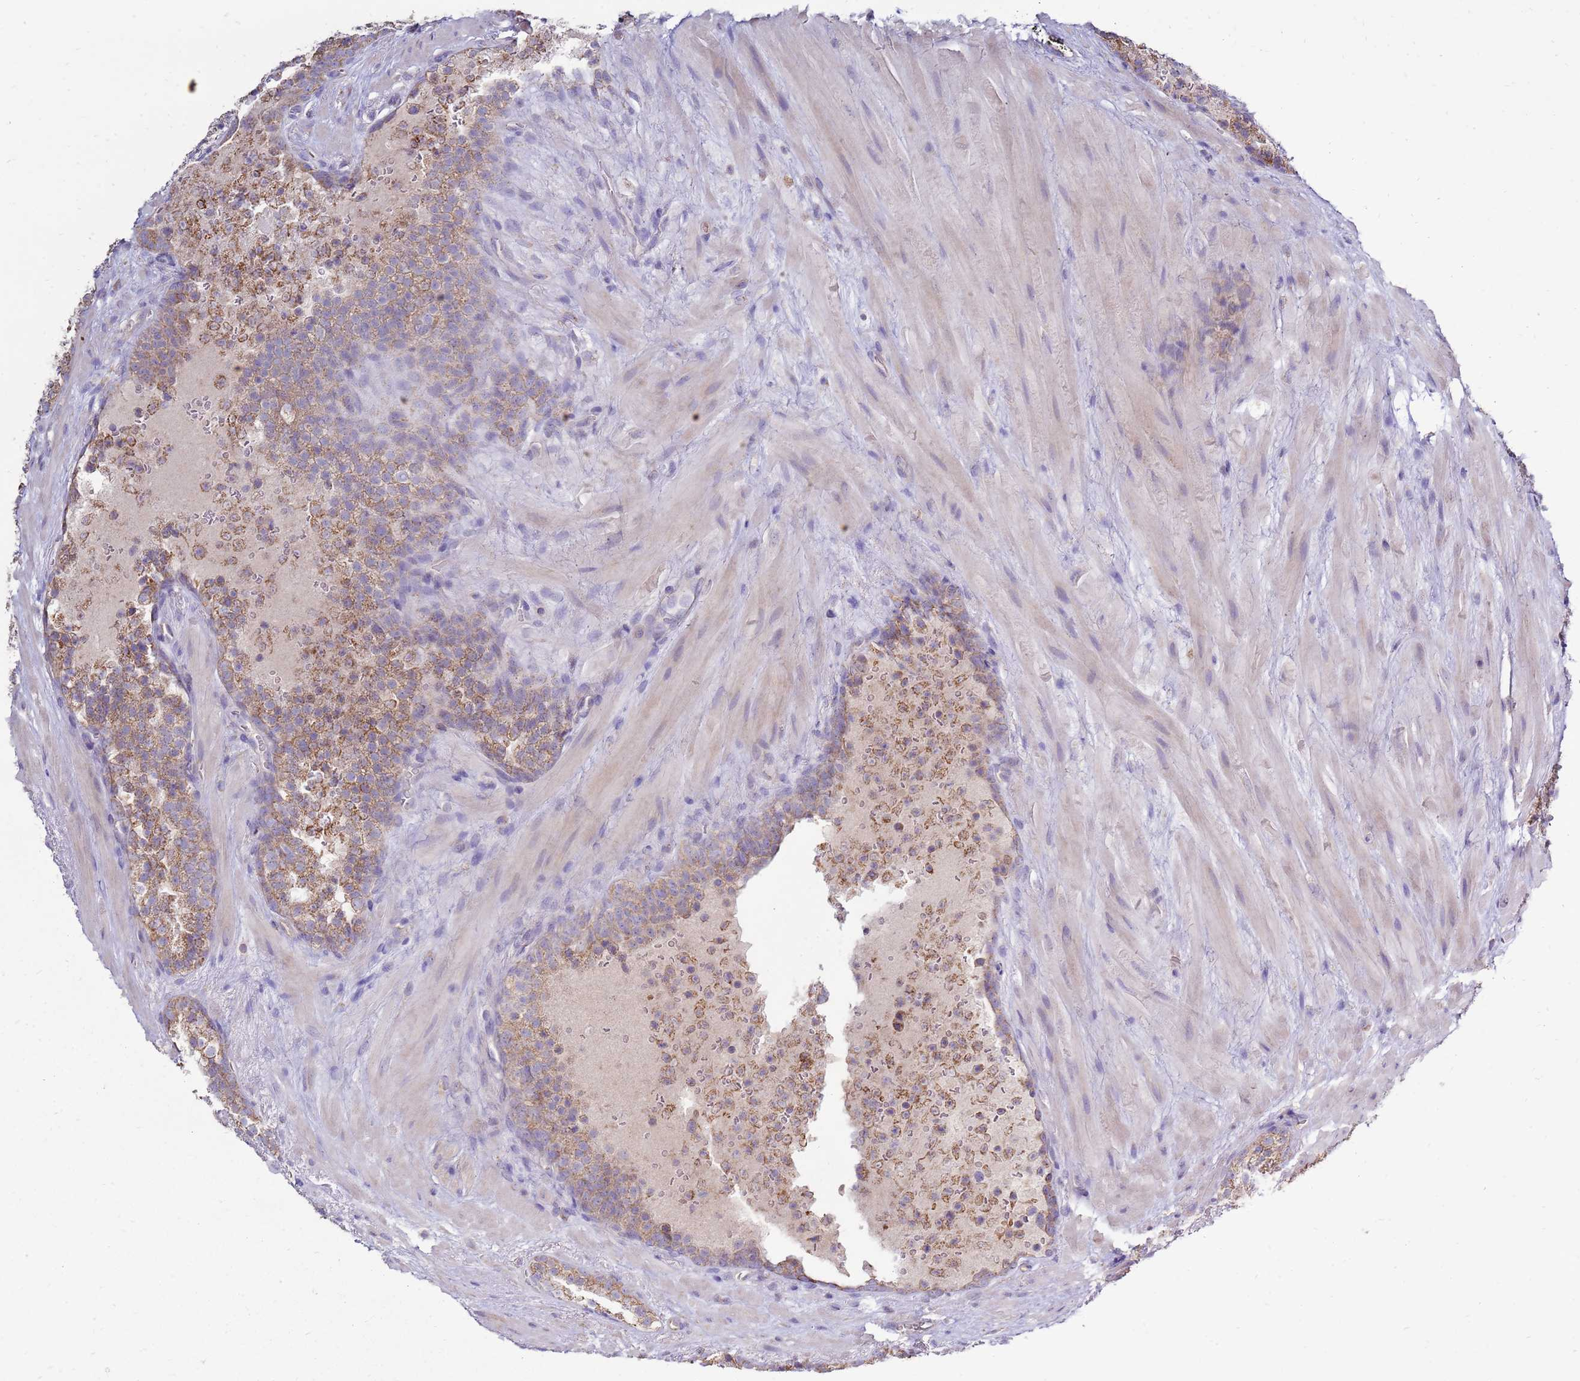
{"staining": {"intensity": "moderate", "quantity": ">75%", "location": "cytoplasmic/membranous"}, "tissue": "prostate cancer", "cell_type": "Tumor cells", "image_type": "cancer", "snomed": [{"axis": "morphology", "description": "Adenocarcinoma, High grade"}, {"axis": "topography", "description": "Prostate"}], "caption": "The immunohistochemical stain labels moderate cytoplasmic/membranous positivity in tumor cells of prostate cancer tissue.", "gene": "TRAPPC4", "patient": {"sex": "male", "age": 56}}